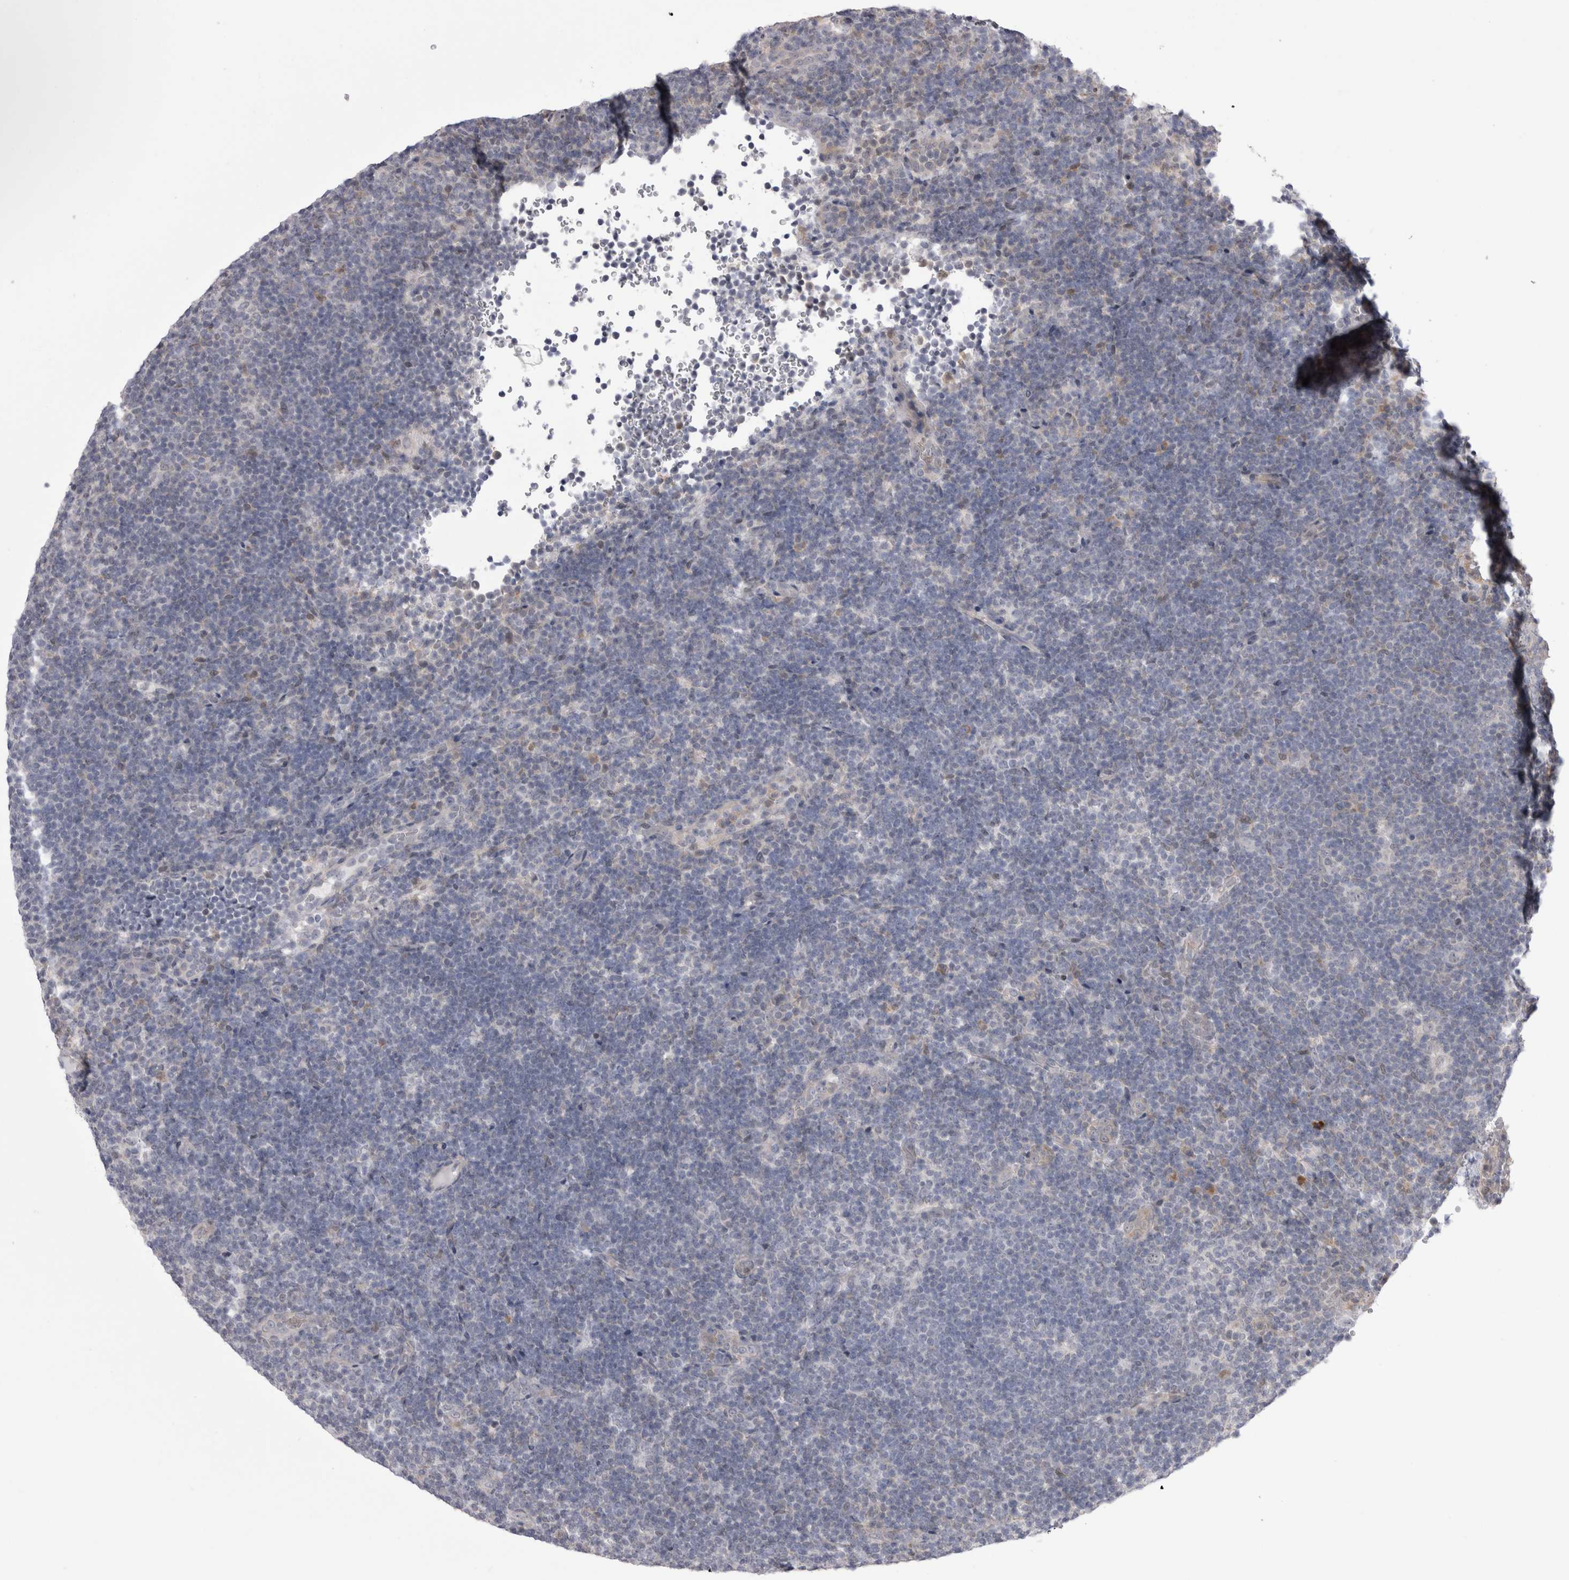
{"staining": {"intensity": "negative", "quantity": "none", "location": "none"}, "tissue": "lymphoma", "cell_type": "Tumor cells", "image_type": "cancer", "snomed": [{"axis": "morphology", "description": "Hodgkin's disease, NOS"}, {"axis": "topography", "description": "Lymph node"}], "caption": "Immunohistochemistry (IHC) photomicrograph of neoplastic tissue: human Hodgkin's disease stained with DAB (3,3'-diaminobenzidine) reveals no significant protein positivity in tumor cells.", "gene": "CHIC2", "patient": {"sex": "female", "age": 57}}